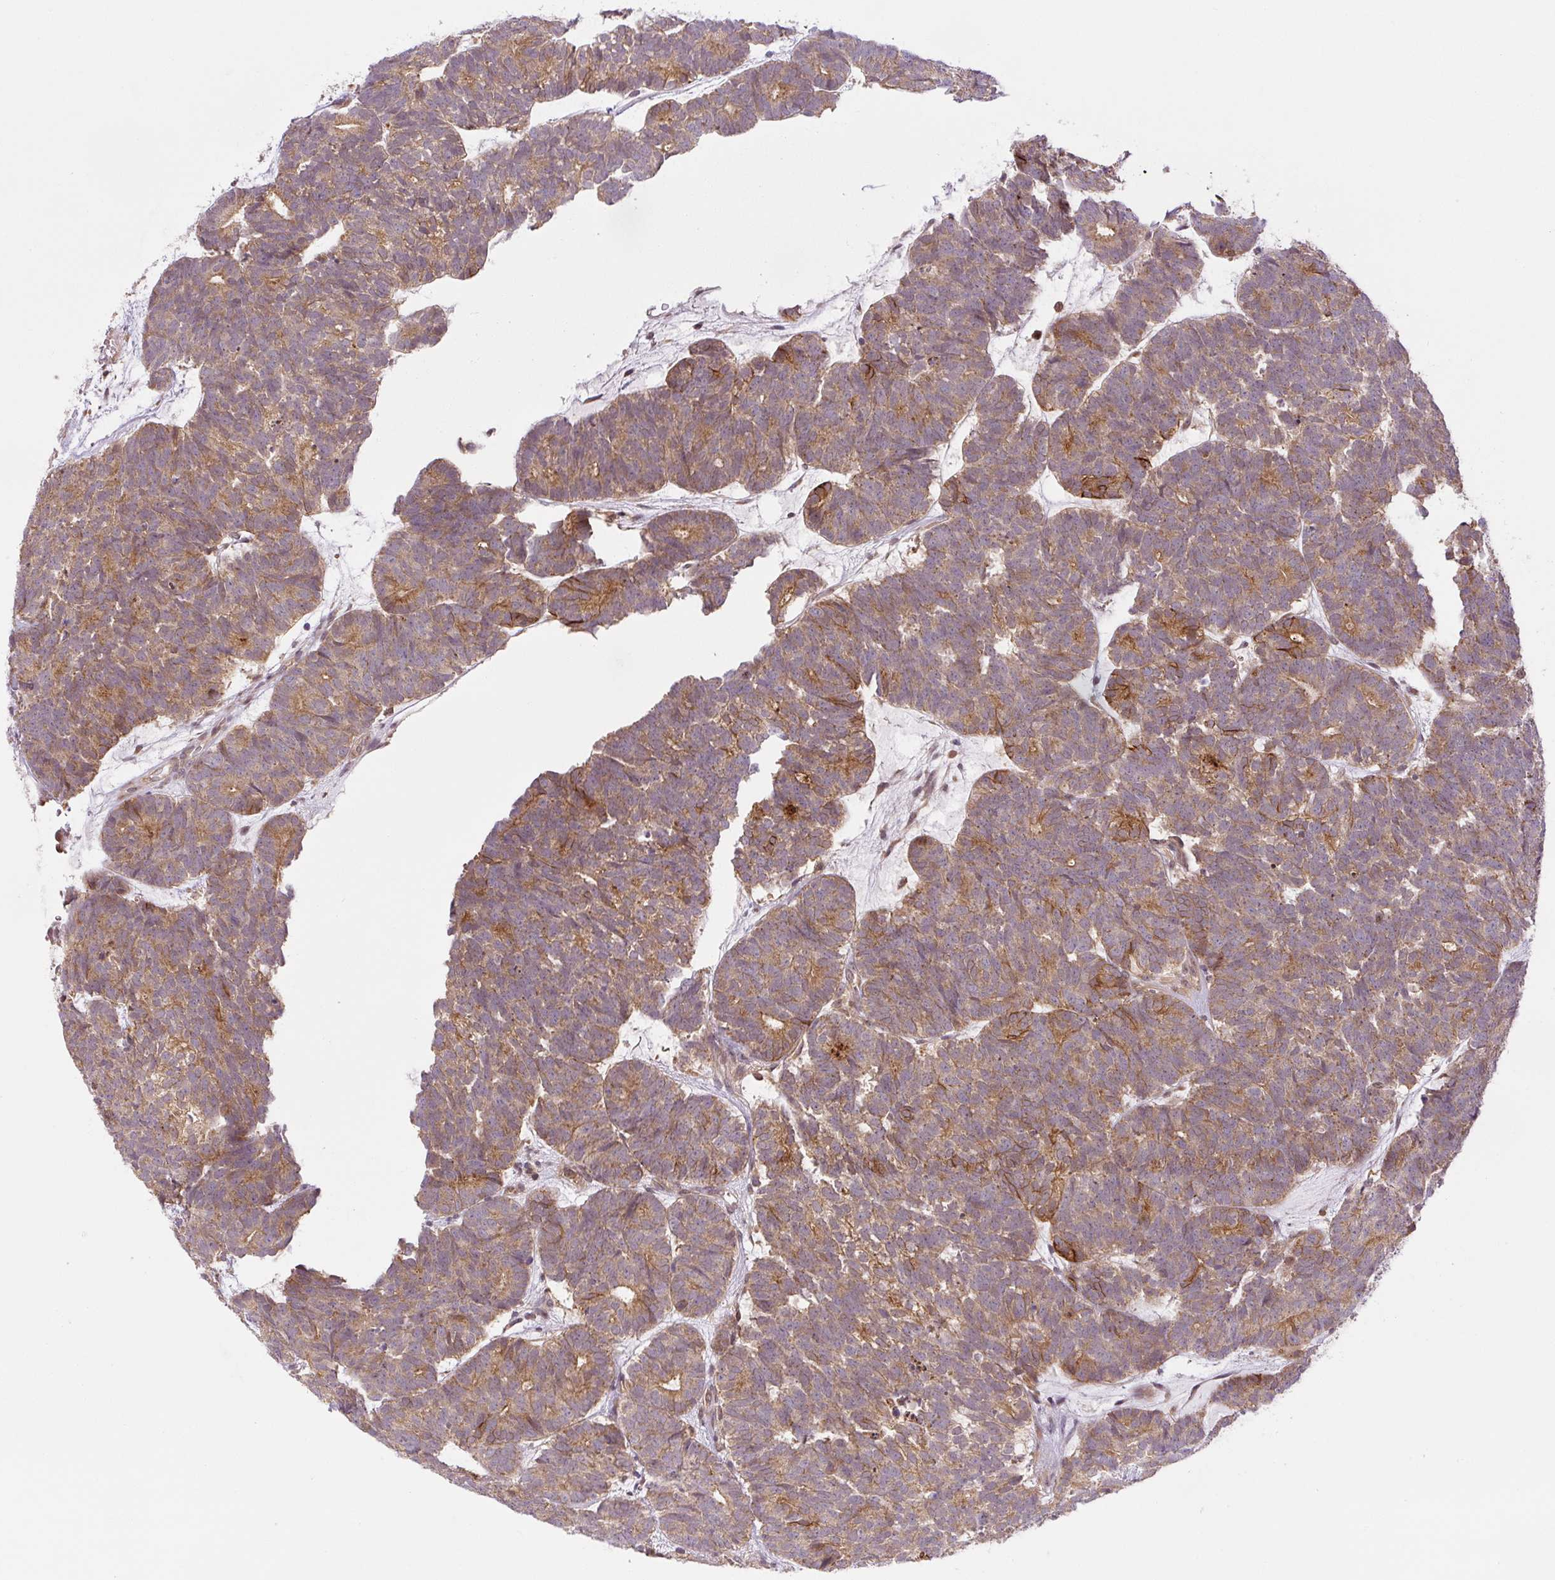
{"staining": {"intensity": "moderate", "quantity": ">75%", "location": "cytoplasmic/membranous"}, "tissue": "head and neck cancer", "cell_type": "Tumor cells", "image_type": "cancer", "snomed": [{"axis": "morphology", "description": "Adenocarcinoma, NOS"}, {"axis": "topography", "description": "Head-Neck"}], "caption": "An image showing moderate cytoplasmic/membranous expression in about >75% of tumor cells in head and neck cancer, as visualized by brown immunohistochemical staining.", "gene": "ZSWIM7", "patient": {"sex": "female", "age": 81}}